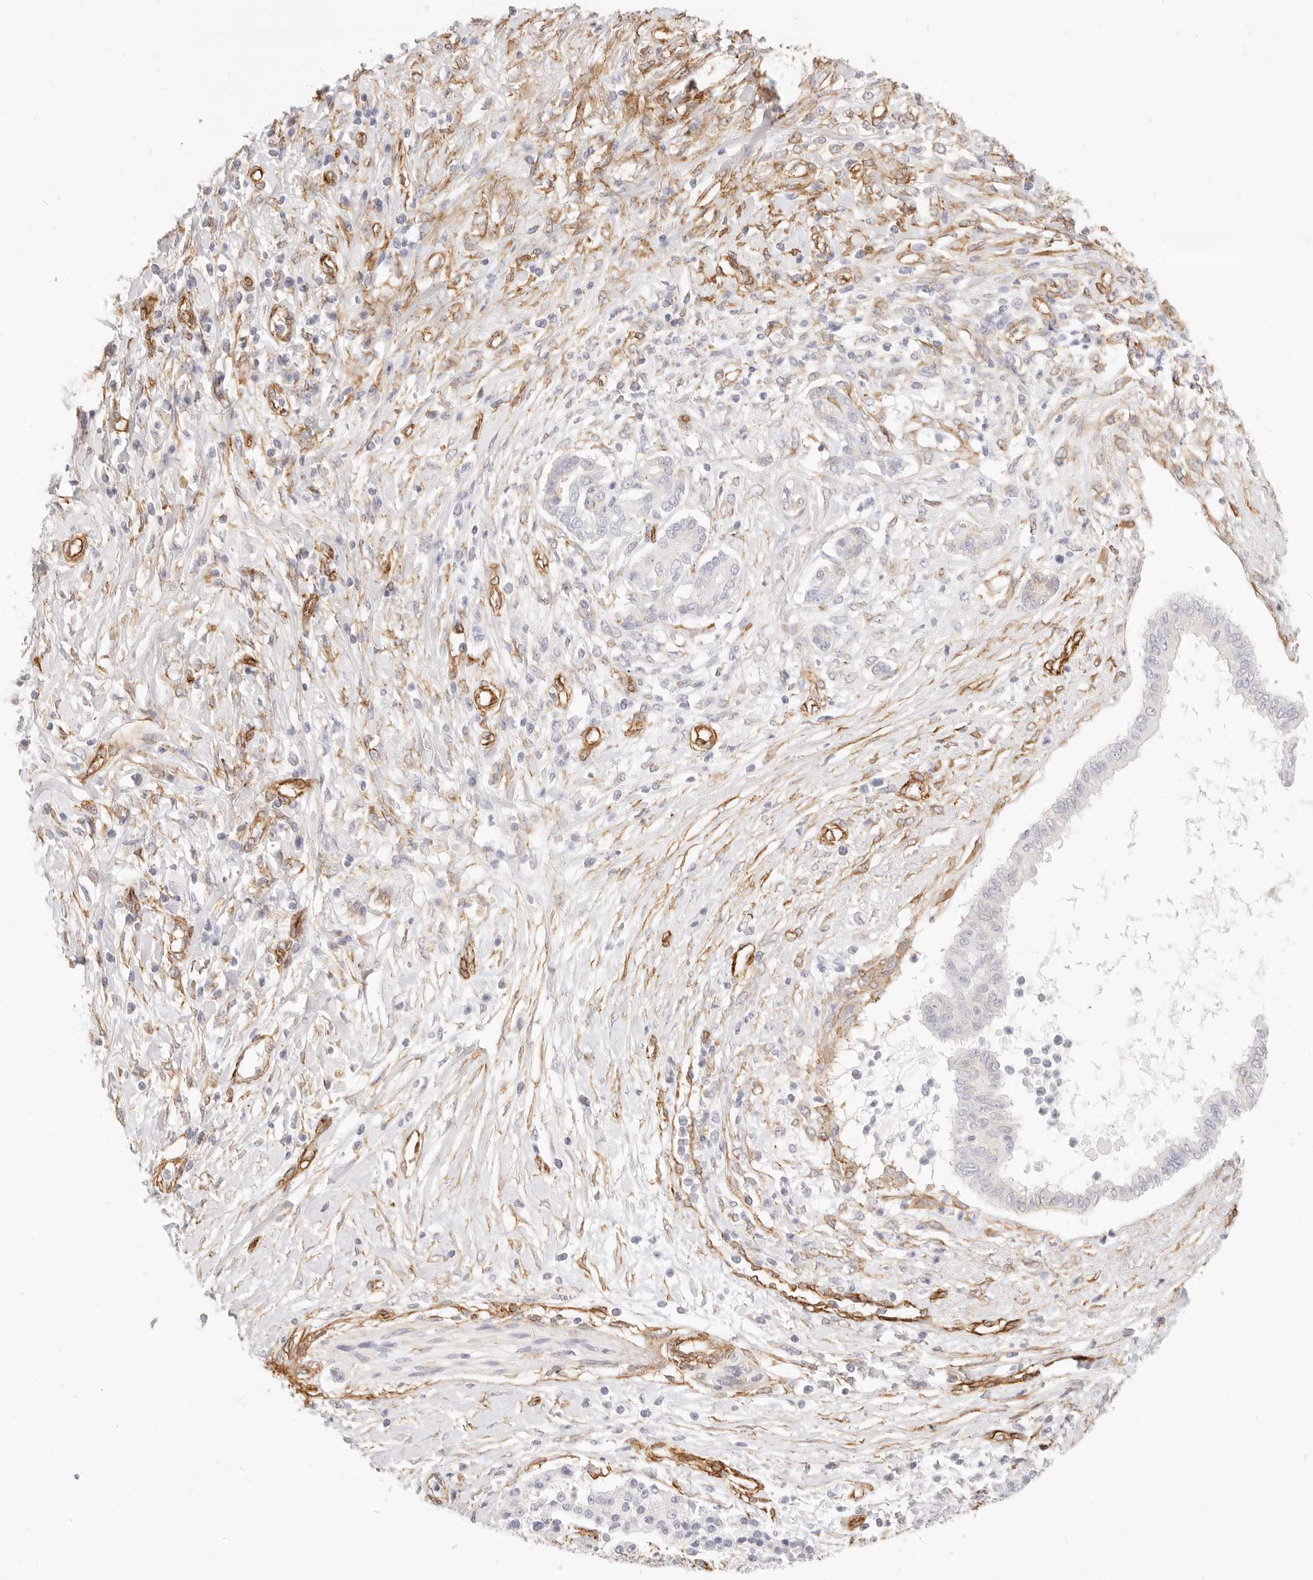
{"staining": {"intensity": "negative", "quantity": "none", "location": "none"}, "tissue": "pancreatic cancer", "cell_type": "Tumor cells", "image_type": "cancer", "snomed": [{"axis": "morphology", "description": "Adenocarcinoma, NOS"}, {"axis": "topography", "description": "Pancreas"}], "caption": "Tumor cells are negative for brown protein staining in pancreatic adenocarcinoma.", "gene": "NUS1", "patient": {"sex": "female", "age": 56}}